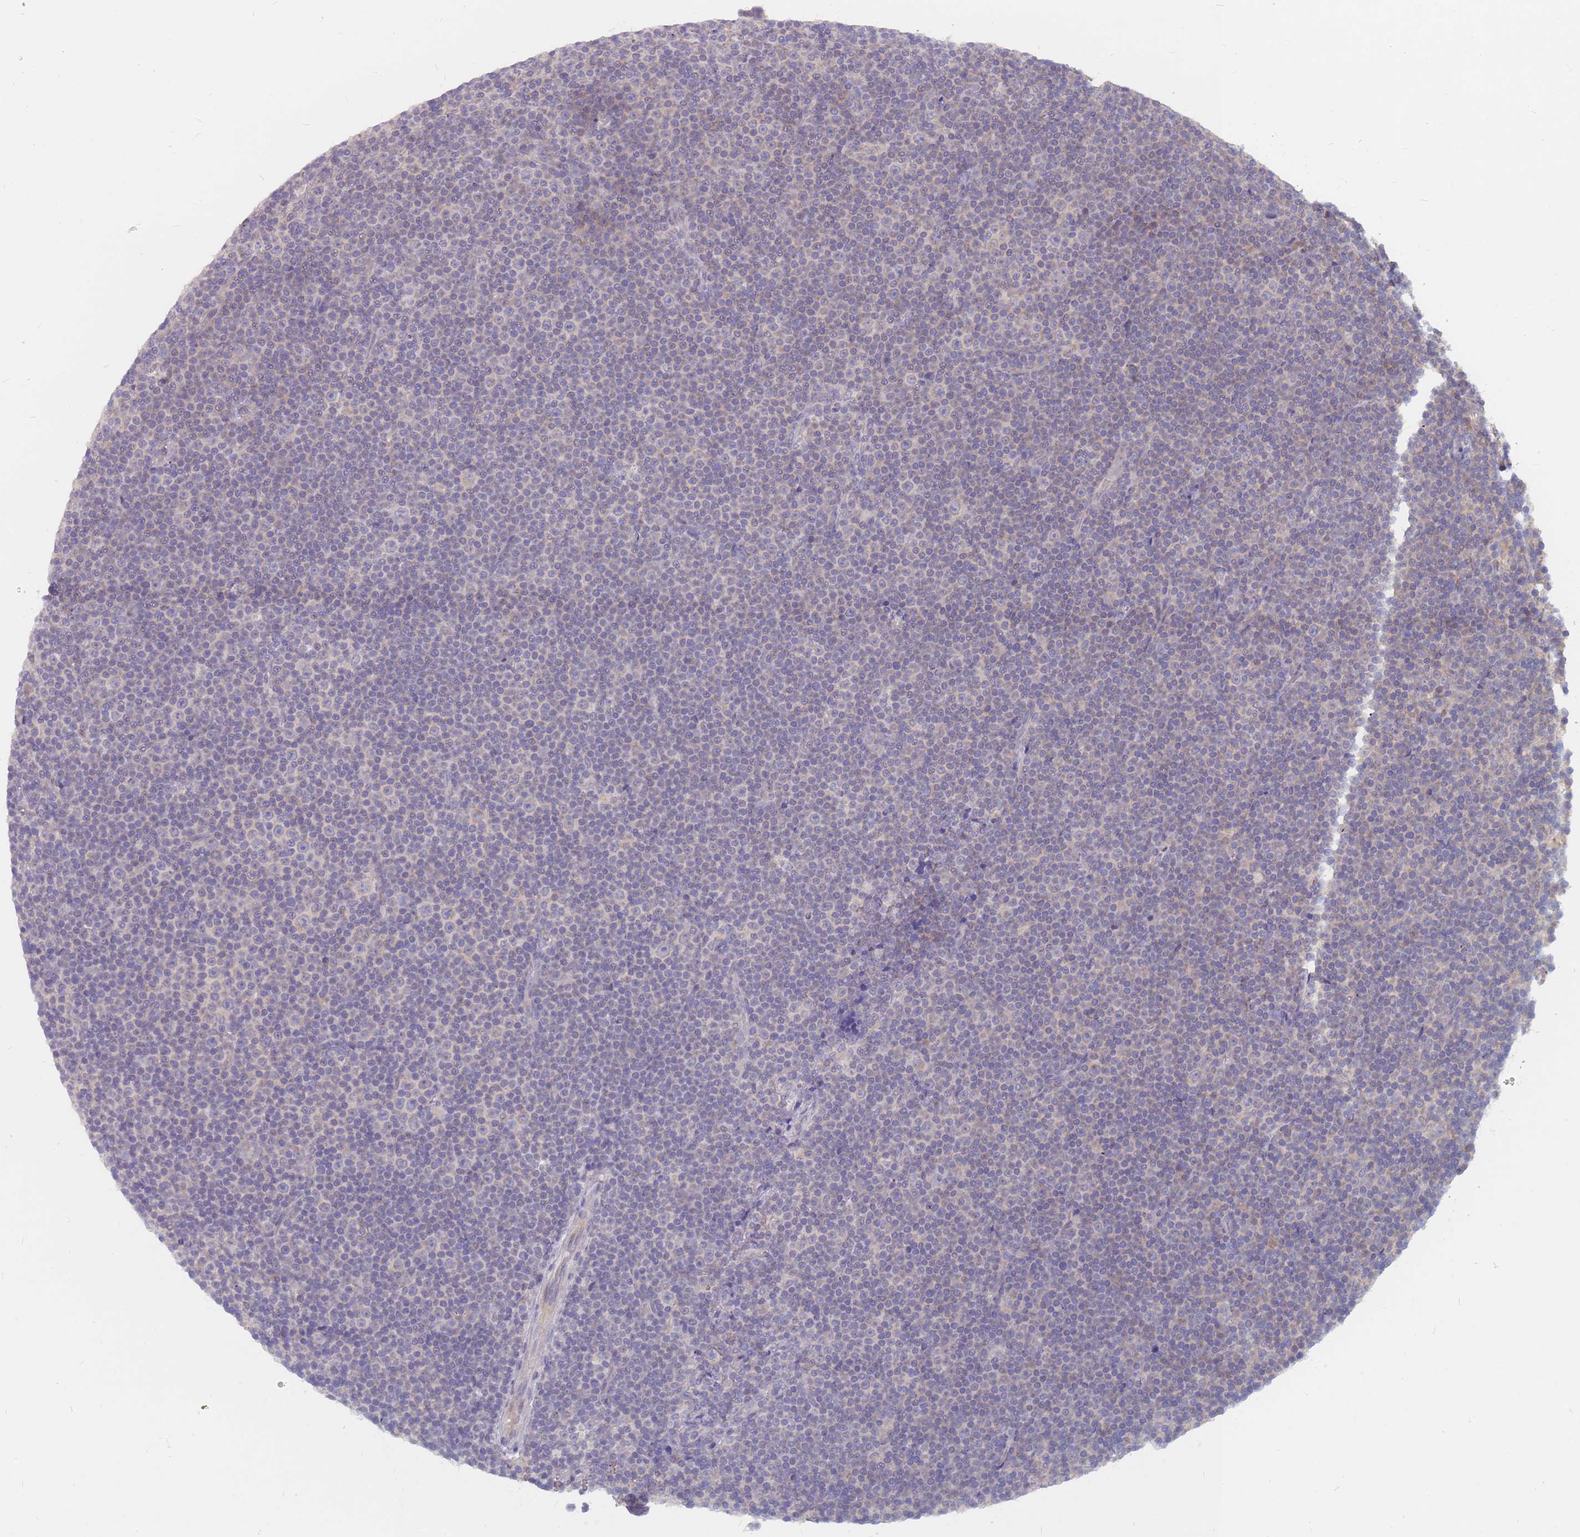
{"staining": {"intensity": "negative", "quantity": "none", "location": "none"}, "tissue": "lymphoma", "cell_type": "Tumor cells", "image_type": "cancer", "snomed": [{"axis": "morphology", "description": "Malignant lymphoma, non-Hodgkin's type, Low grade"}, {"axis": "topography", "description": "Lymph node"}], "caption": "Lymphoma stained for a protein using immunohistochemistry displays no staining tumor cells.", "gene": "CMTR2", "patient": {"sex": "female", "age": 67}}